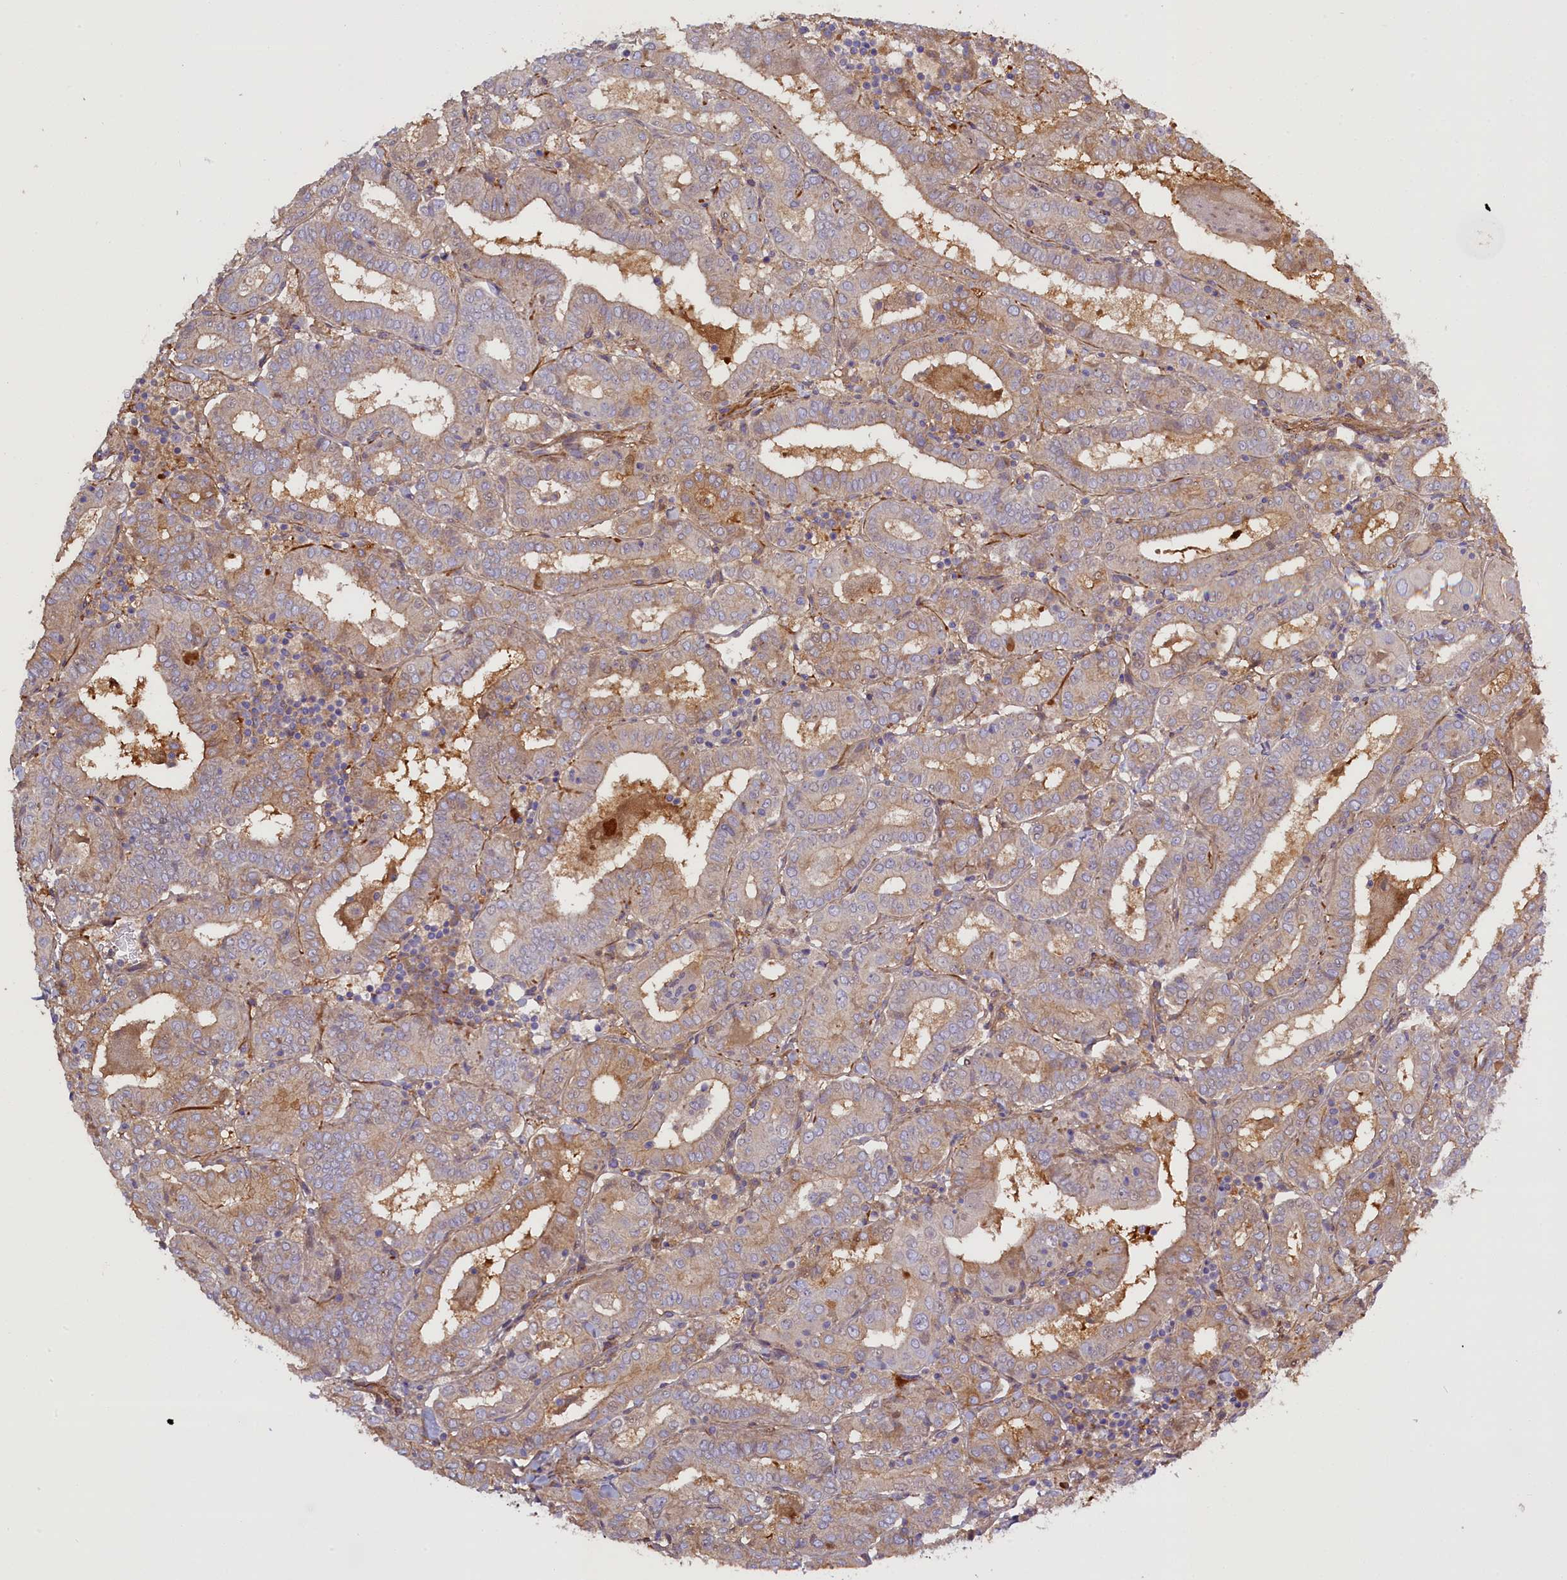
{"staining": {"intensity": "weak", "quantity": "<25%", "location": "cytoplasmic/membranous"}, "tissue": "thyroid cancer", "cell_type": "Tumor cells", "image_type": "cancer", "snomed": [{"axis": "morphology", "description": "Papillary adenocarcinoma, NOS"}, {"axis": "topography", "description": "Thyroid gland"}], "caption": "Immunohistochemical staining of human thyroid cancer displays no significant expression in tumor cells.", "gene": "FUZ", "patient": {"sex": "female", "age": 72}}